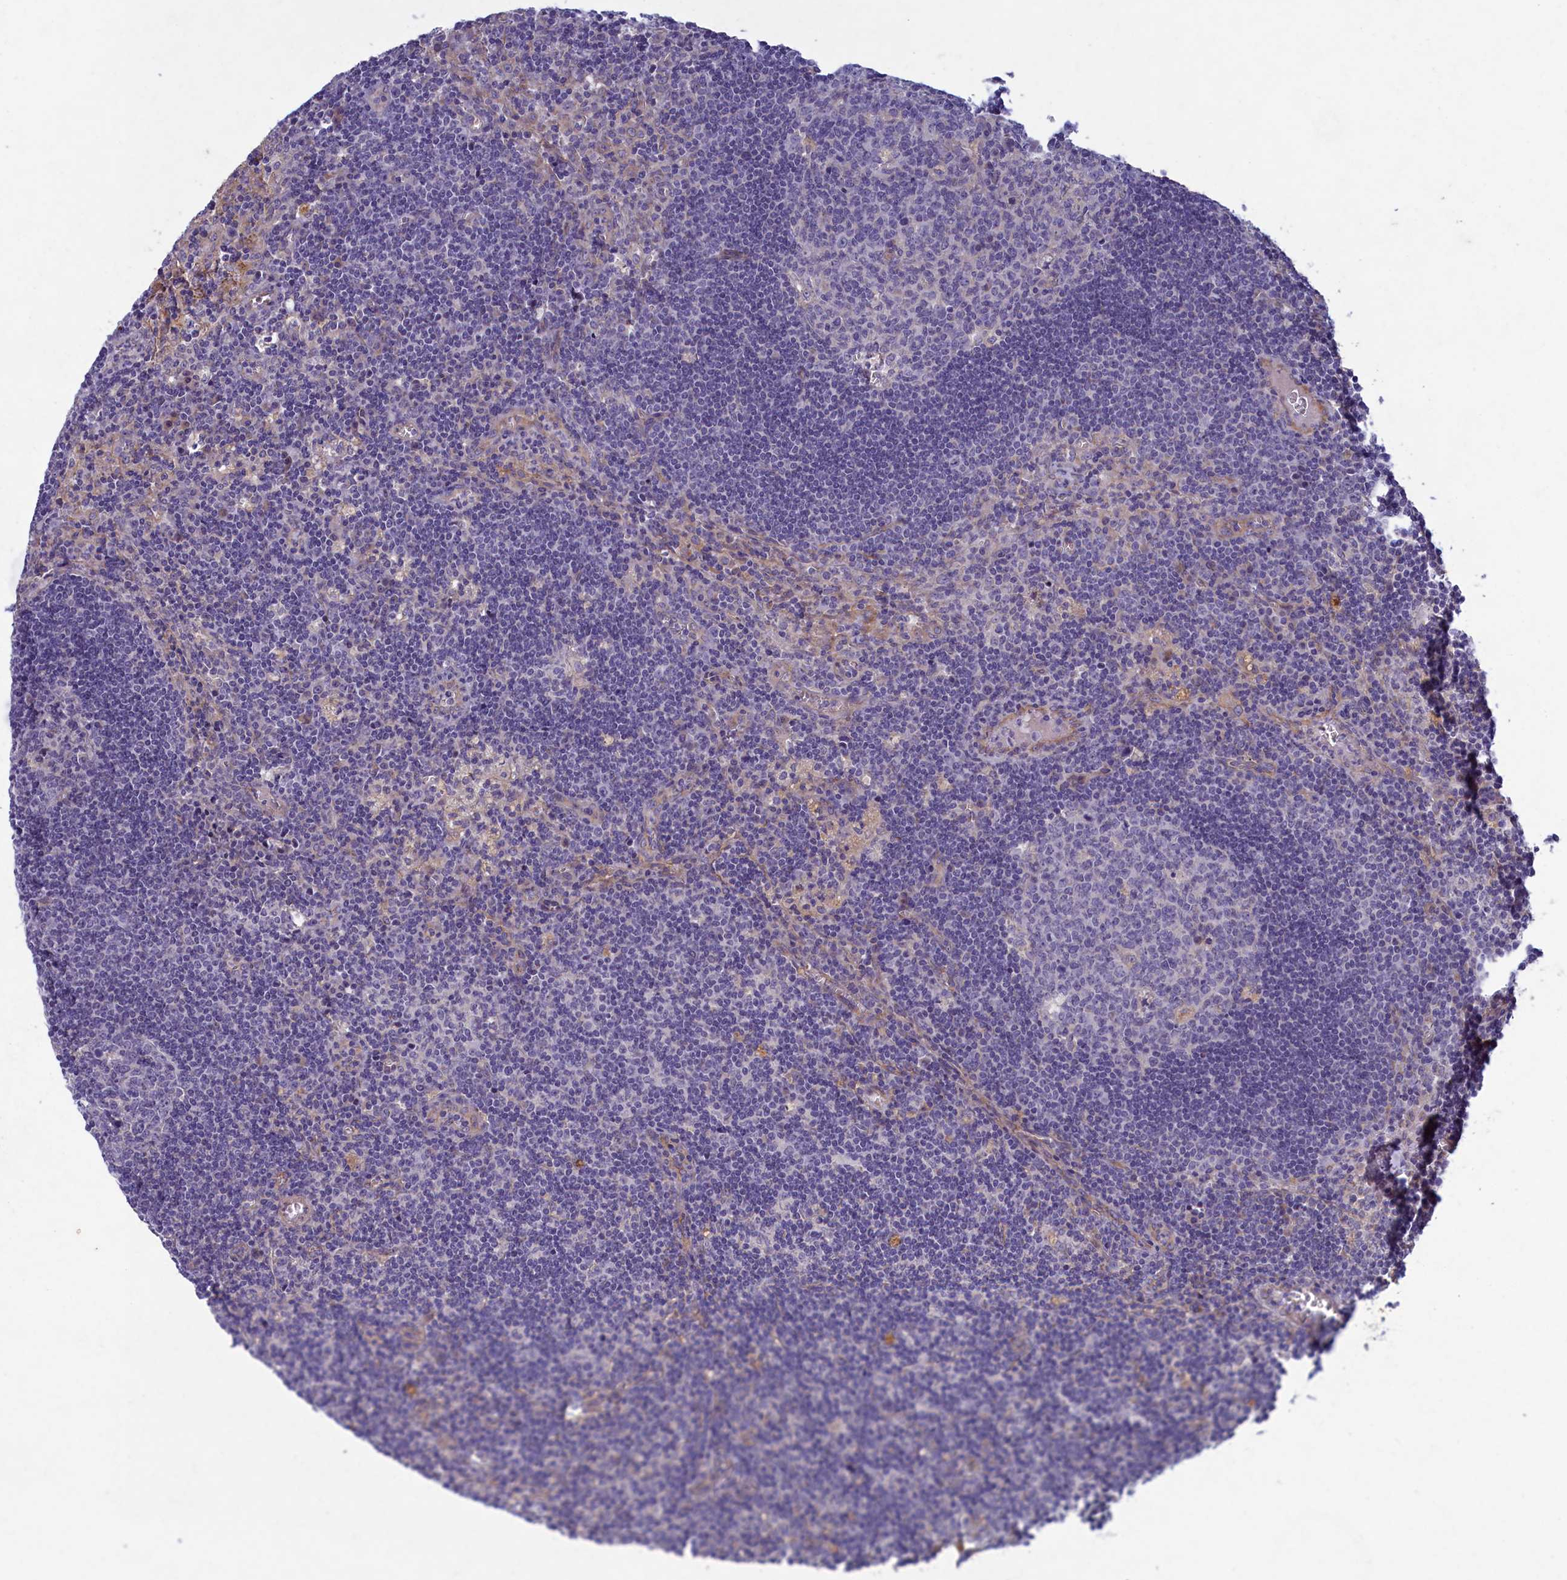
{"staining": {"intensity": "negative", "quantity": "none", "location": "none"}, "tissue": "lymph node", "cell_type": "Germinal center cells", "image_type": "normal", "snomed": [{"axis": "morphology", "description": "Normal tissue, NOS"}, {"axis": "topography", "description": "Lymph node"}], "caption": "Immunohistochemistry micrograph of benign lymph node: lymph node stained with DAB (3,3'-diaminobenzidine) shows no significant protein staining in germinal center cells.", "gene": "PLEKHG6", "patient": {"sex": "male", "age": 58}}